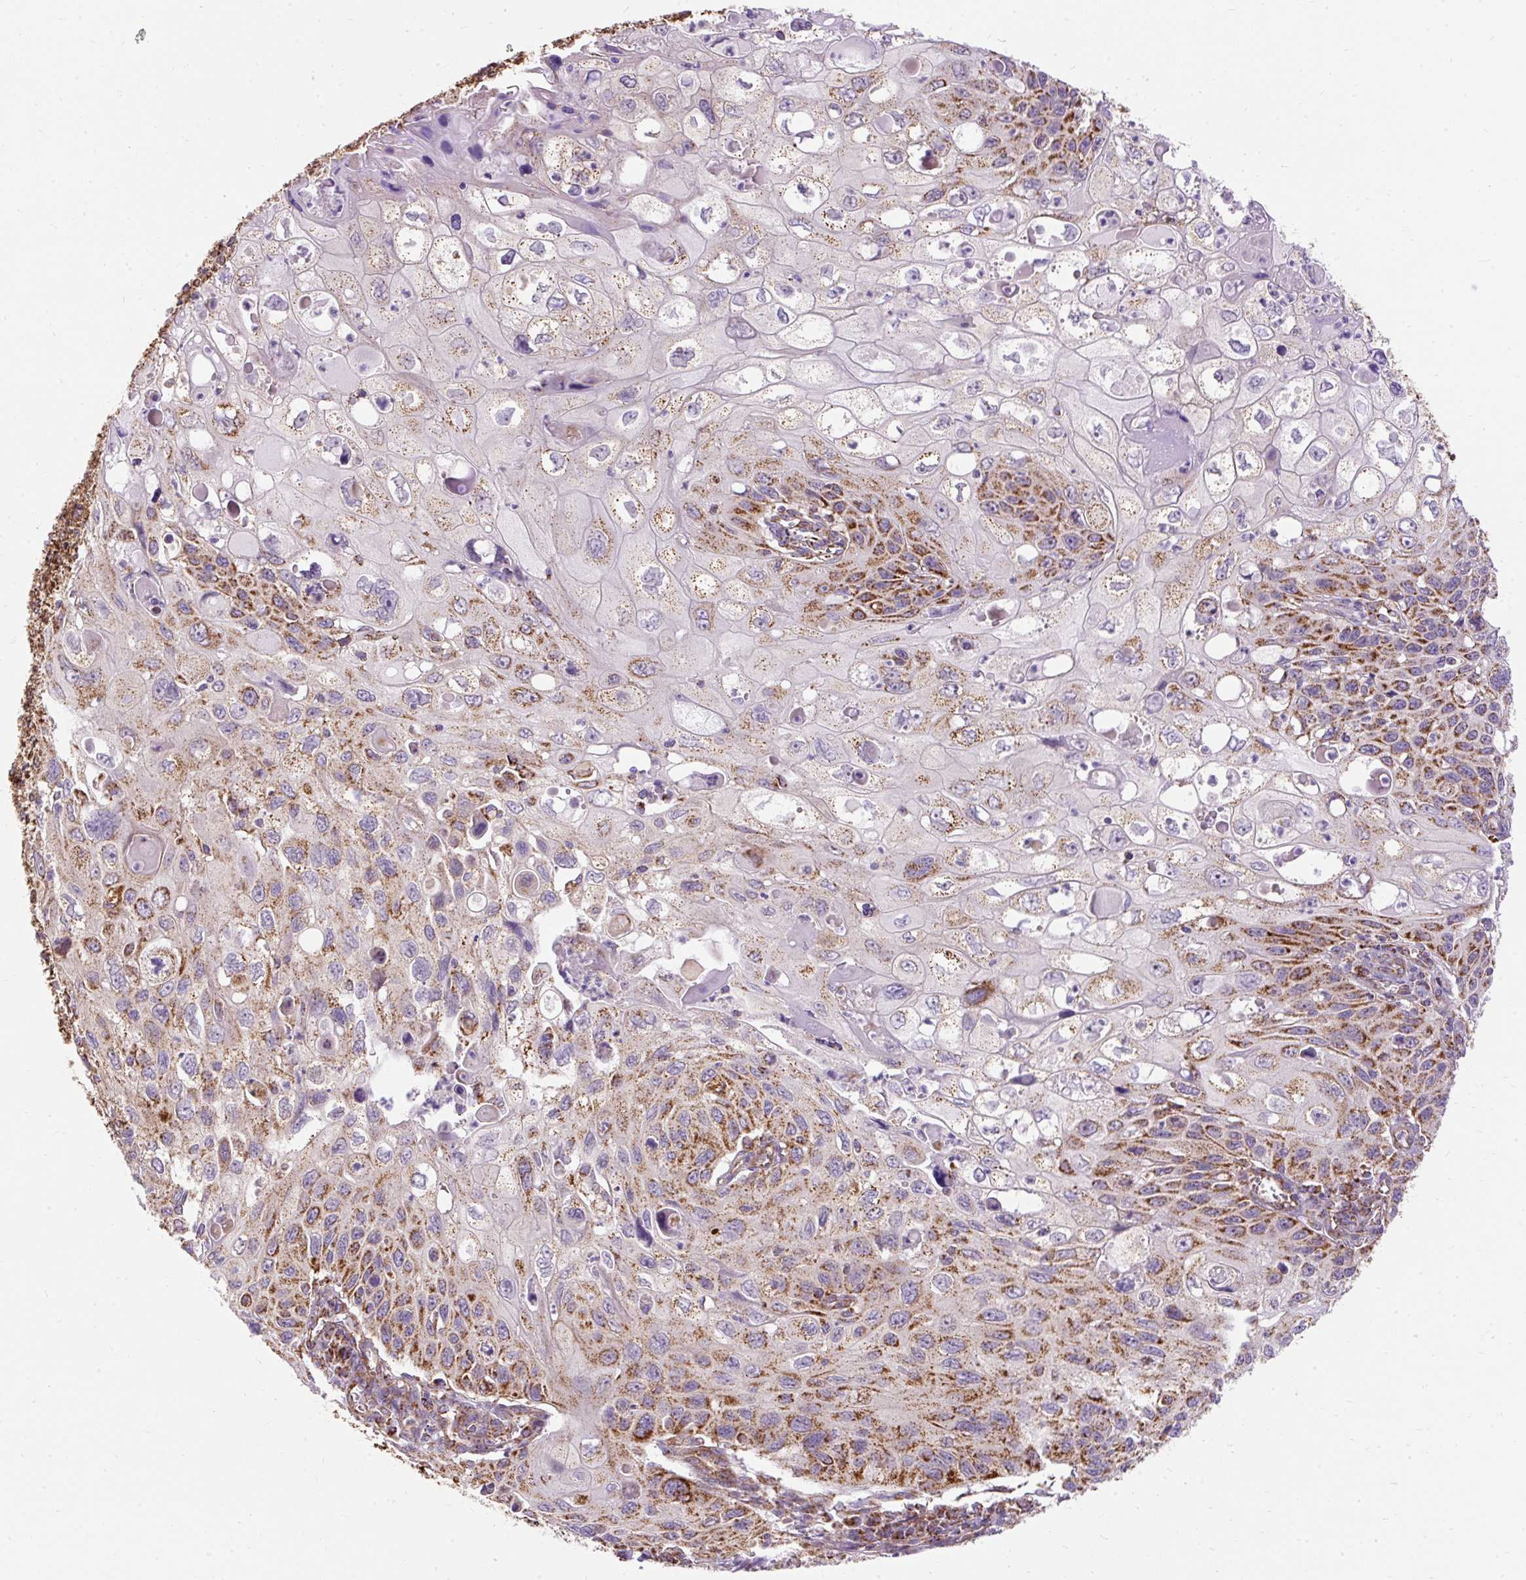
{"staining": {"intensity": "moderate", "quantity": ">75%", "location": "cytoplasmic/membranous"}, "tissue": "cervical cancer", "cell_type": "Tumor cells", "image_type": "cancer", "snomed": [{"axis": "morphology", "description": "Squamous cell carcinoma, NOS"}, {"axis": "topography", "description": "Cervix"}], "caption": "Moderate cytoplasmic/membranous staining is present in about >75% of tumor cells in cervical cancer.", "gene": "CEP290", "patient": {"sex": "female", "age": 70}}